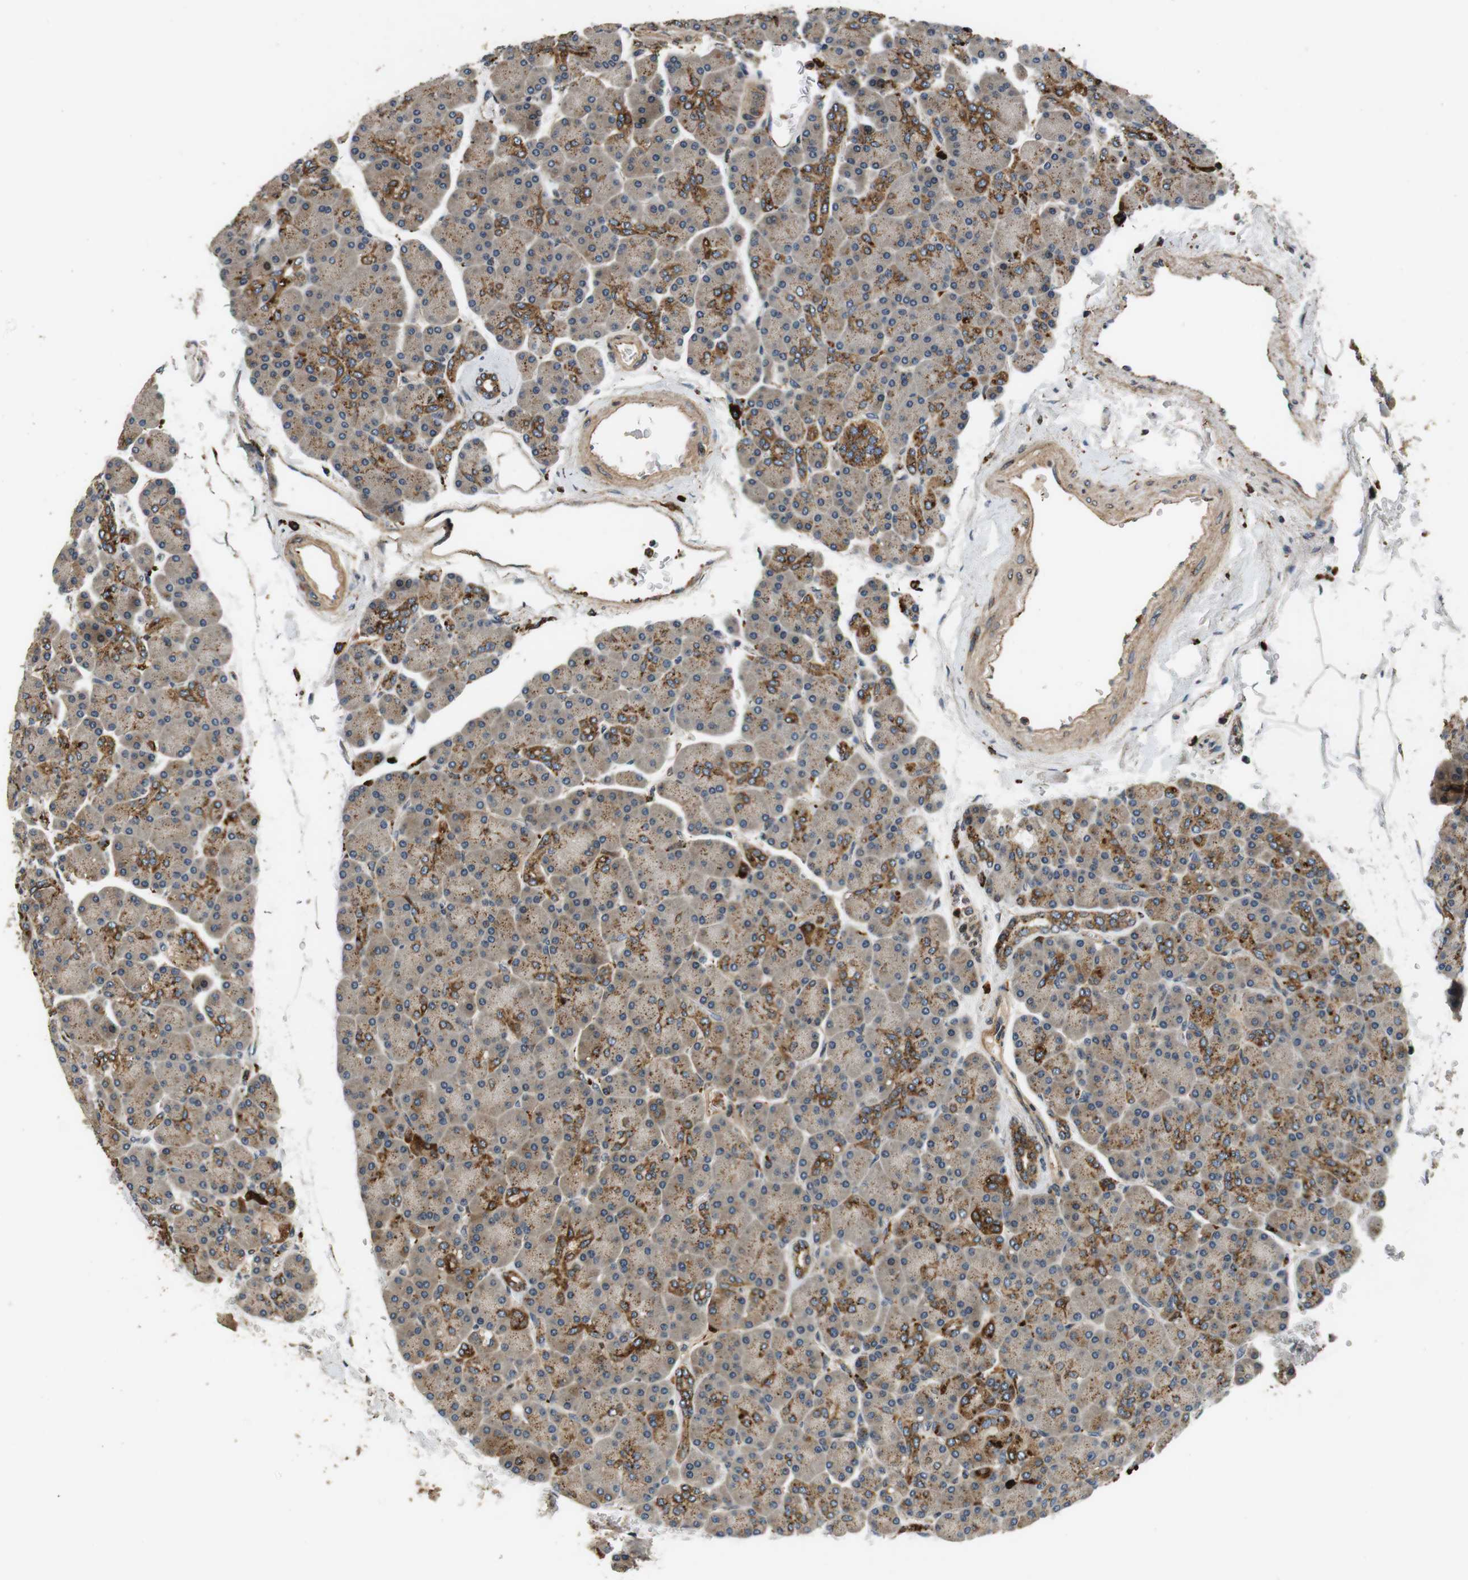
{"staining": {"intensity": "moderate", "quantity": ">75%", "location": "cytoplasmic/membranous"}, "tissue": "pancreas", "cell_type": "Exocrine glandular cells", "image_type": "normal", "snomed": [{"axis": "morphology", "description": "Normal tissue, NOS"}, {"axis": "topography", "description": "Pancreas"}], "caption": "Moderate cytoplasmic/membranous positivity for a protein is present in approximately >75% of exocrine glandular cells of normal pancreas using immunohistochemistry.", "gene": "TXNRD1", "patient": {"sex": "female", "age": 43}}